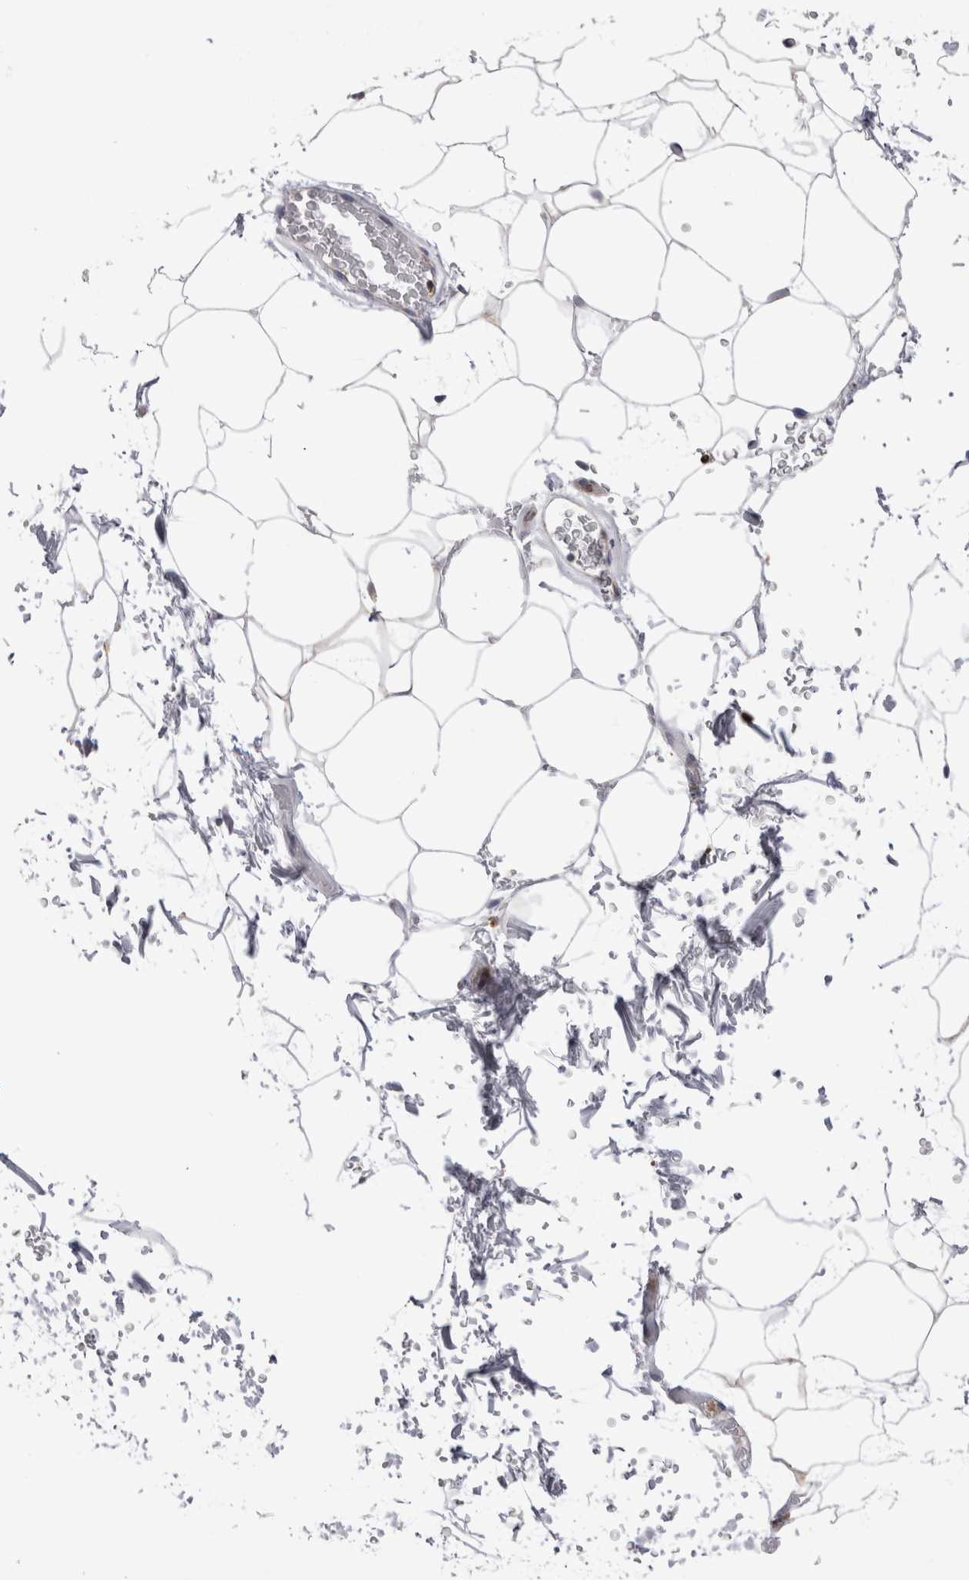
{"staining": {"intensity": "negative", "quantity": "none", "location": "none"}, "tissue": "adipose tissue", "cell_type": "Adipocytes", "image_type": "normal", "snomed": [{"axis": "morphology", "description": "Normal tissue, NOS"}, {"axis": "topography", "description": "Soft tissue"}], "caption": "Immunohistochemistry micrograph of benign adipose tissue stained for a protein (brown), which exhibits no staining in adipocytes.", "gene": "RAB11FIP1", "patient": {"sex": "male", "age": 72}}